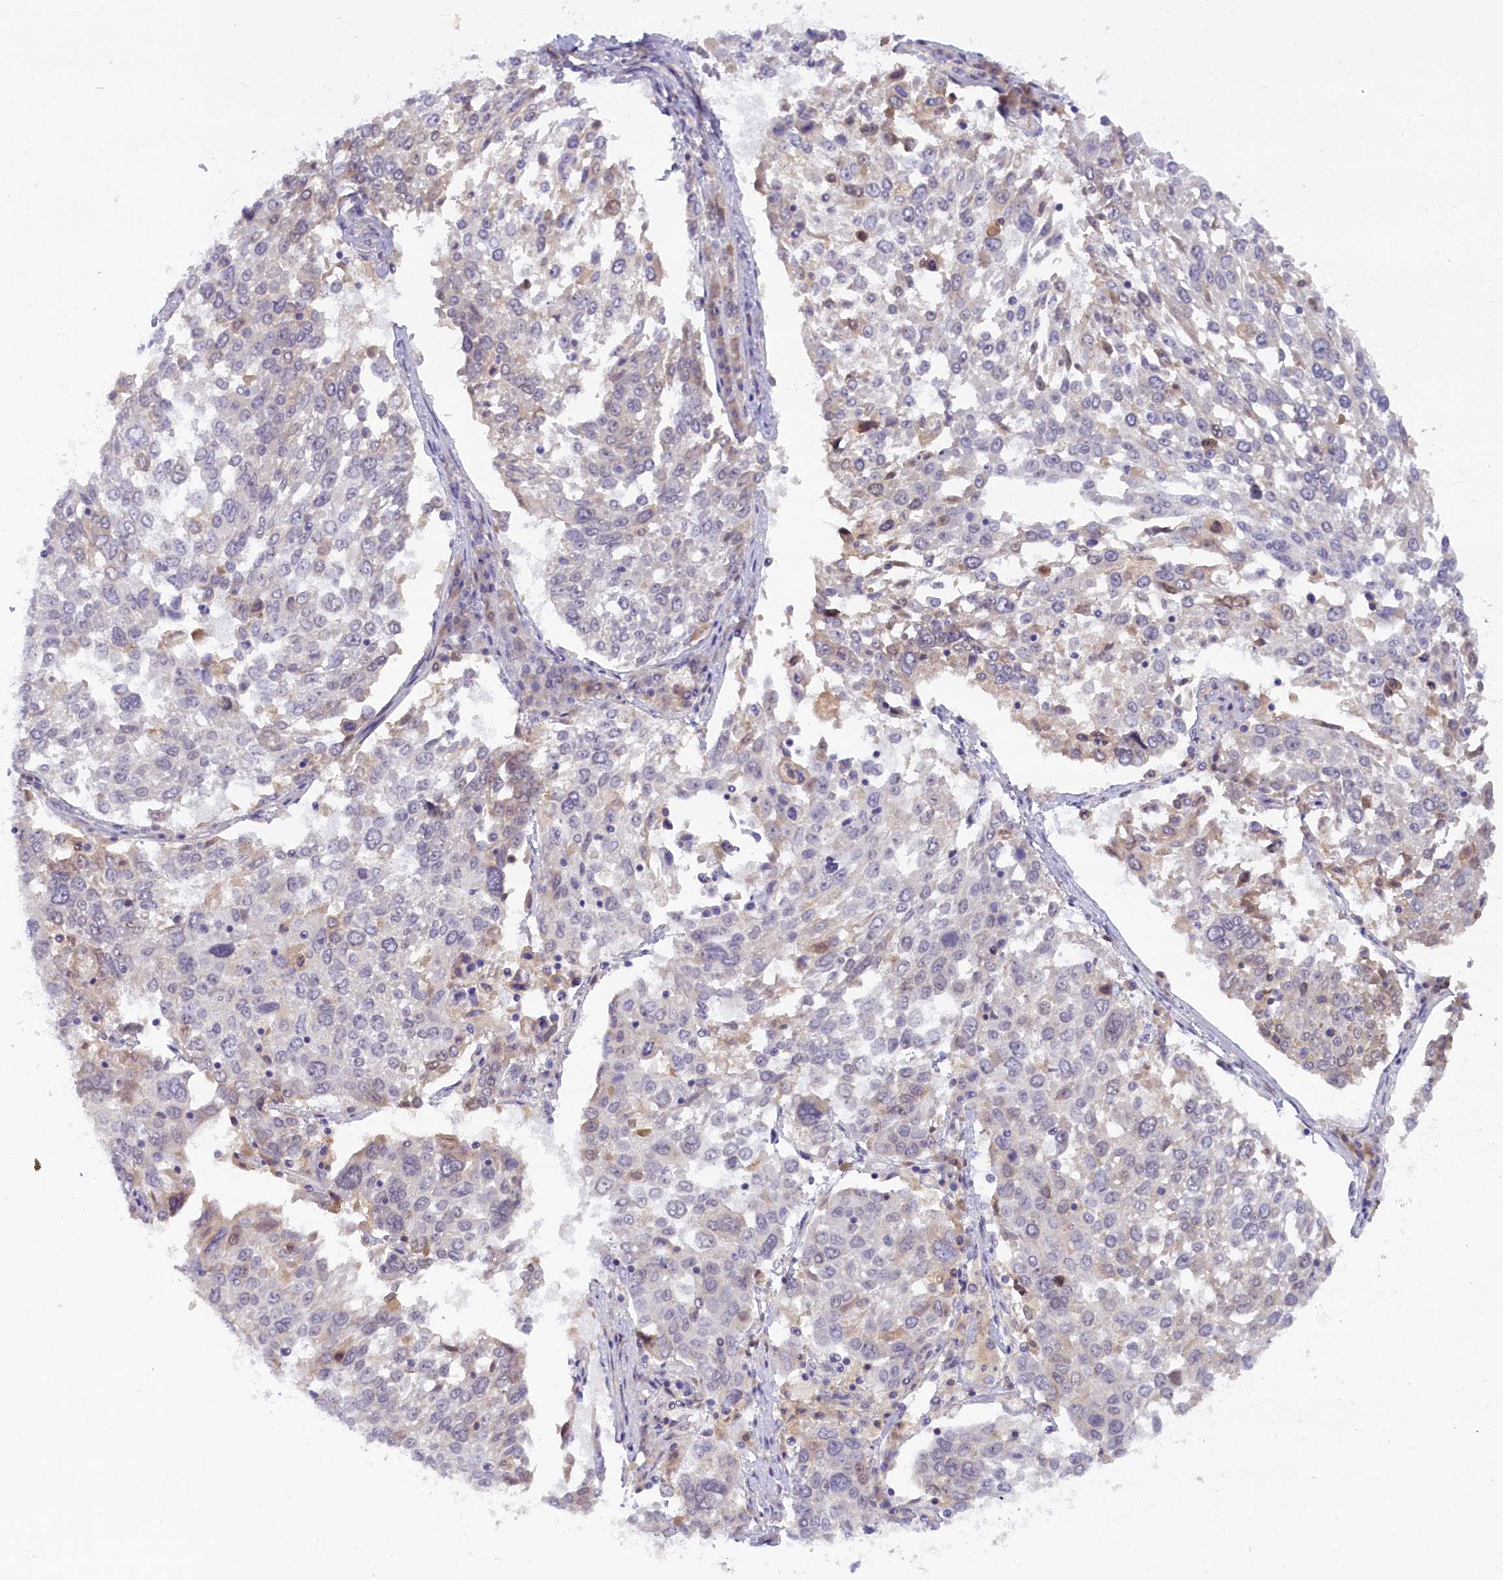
{"staining": {"intensity": "weak", "quantity": "<25%", "location": "cytoplasmic/membranous"}, "tissue": "lung cancer", "cell_type": "Tumor cells", "image_type": "cancer", "snomed": [{"axis": "morphology", "description": "Squamous cell carcinoma, NOS"}, {"axis": "topography", "description": "Lung"}], "caption": "This is a photomicrograph of immunohistochemistry staining of lung cancer, which shows no expression in tumor cells. (DAB immunohistochemistry with hematoxylin counter stain).", "gene": "CRAMP1", "patient": {"sex": "male", "age": 65}}